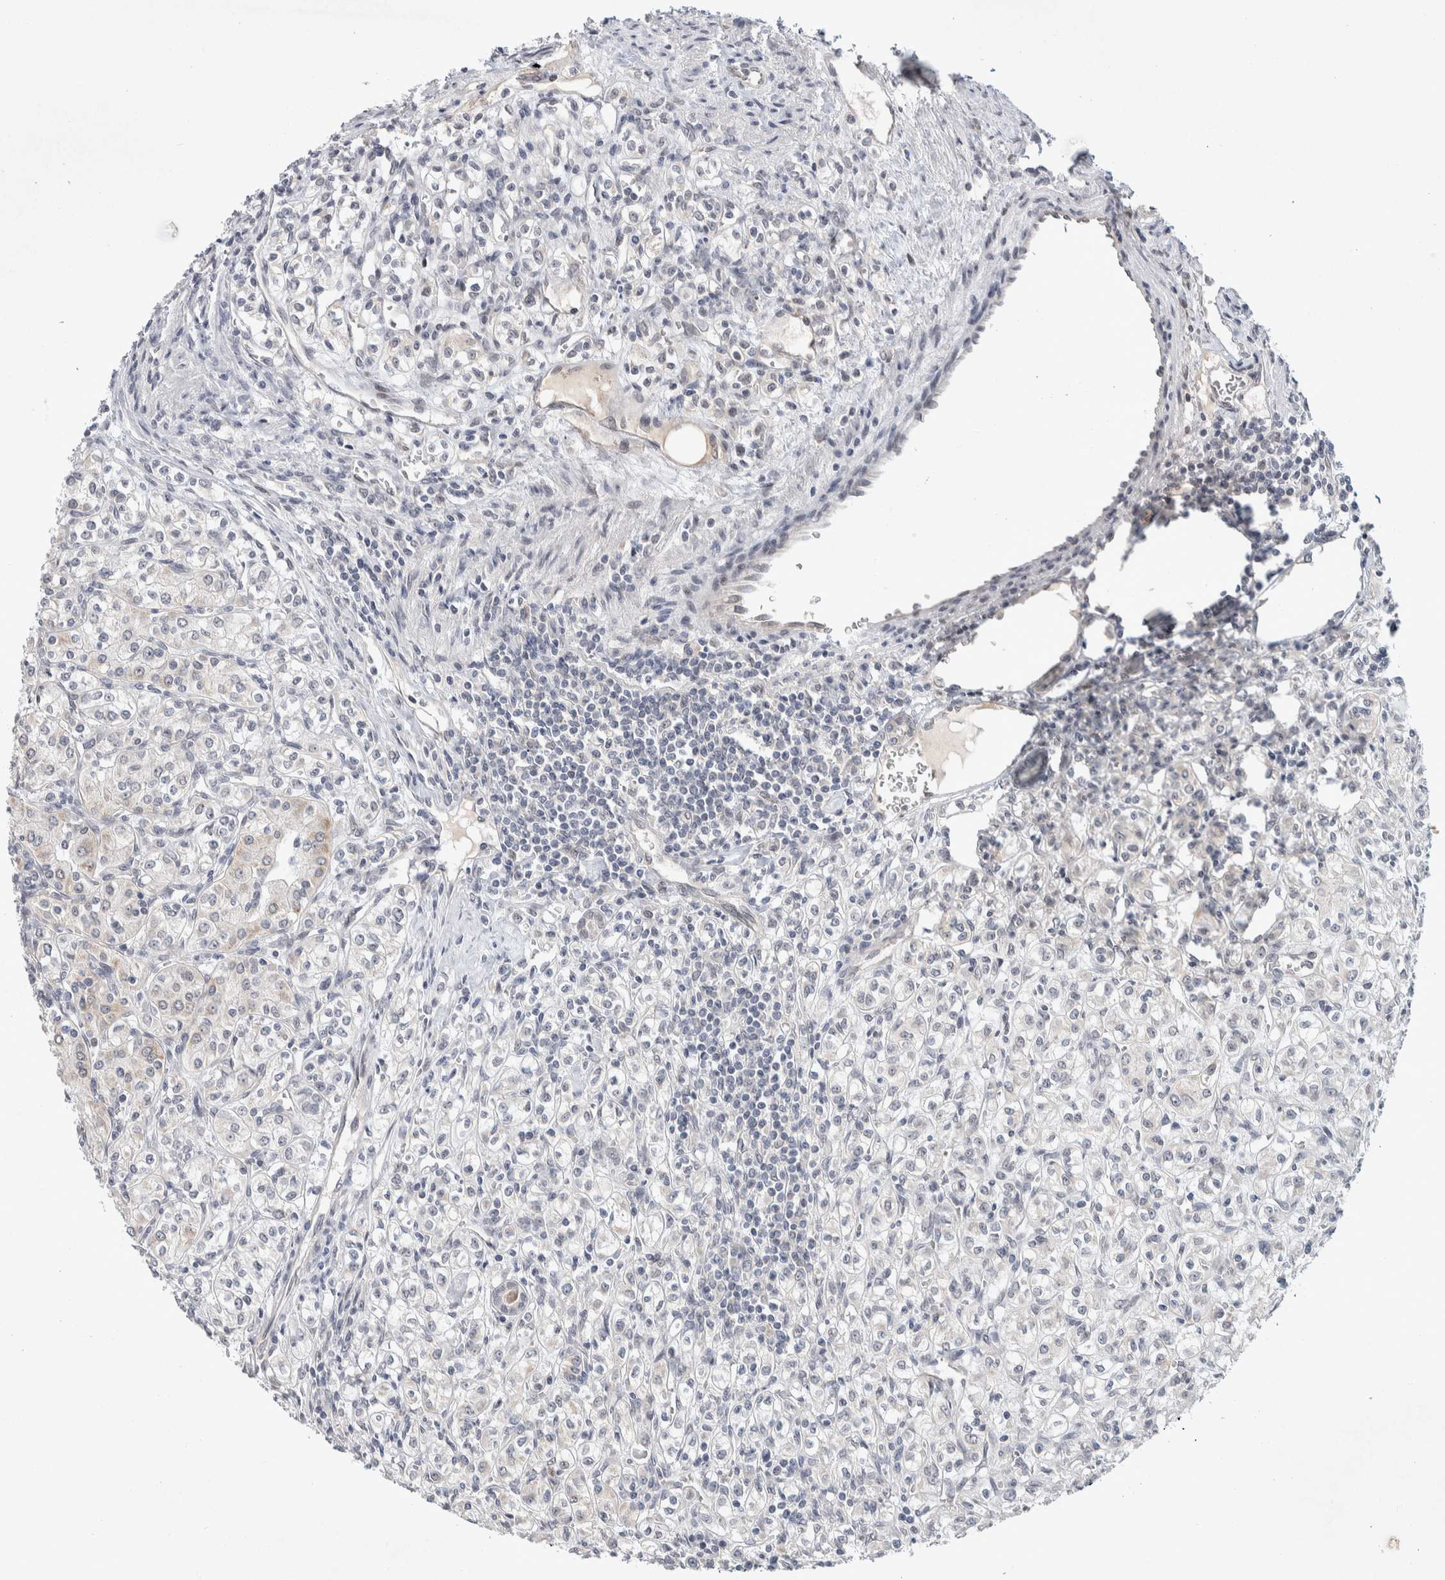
{"staining": {"intensity": "negative", "quantity": "none", "location": "none"}, "tissue": "renal cancer", "cell_type": "Tumor cells", "image_type": "cancer", "snomed": [{"axis": "morphology", "description": "Adenocarcinoma, NOS"}, {"axis": "topography", "description": "Kidney"}], "caption": "Protein analysis of renal cancer (adenocarcinoma) reveals no significant positivity in tumor cells.", "gene": "CRAT", "patient": {"sex": "male", "age": 77}}